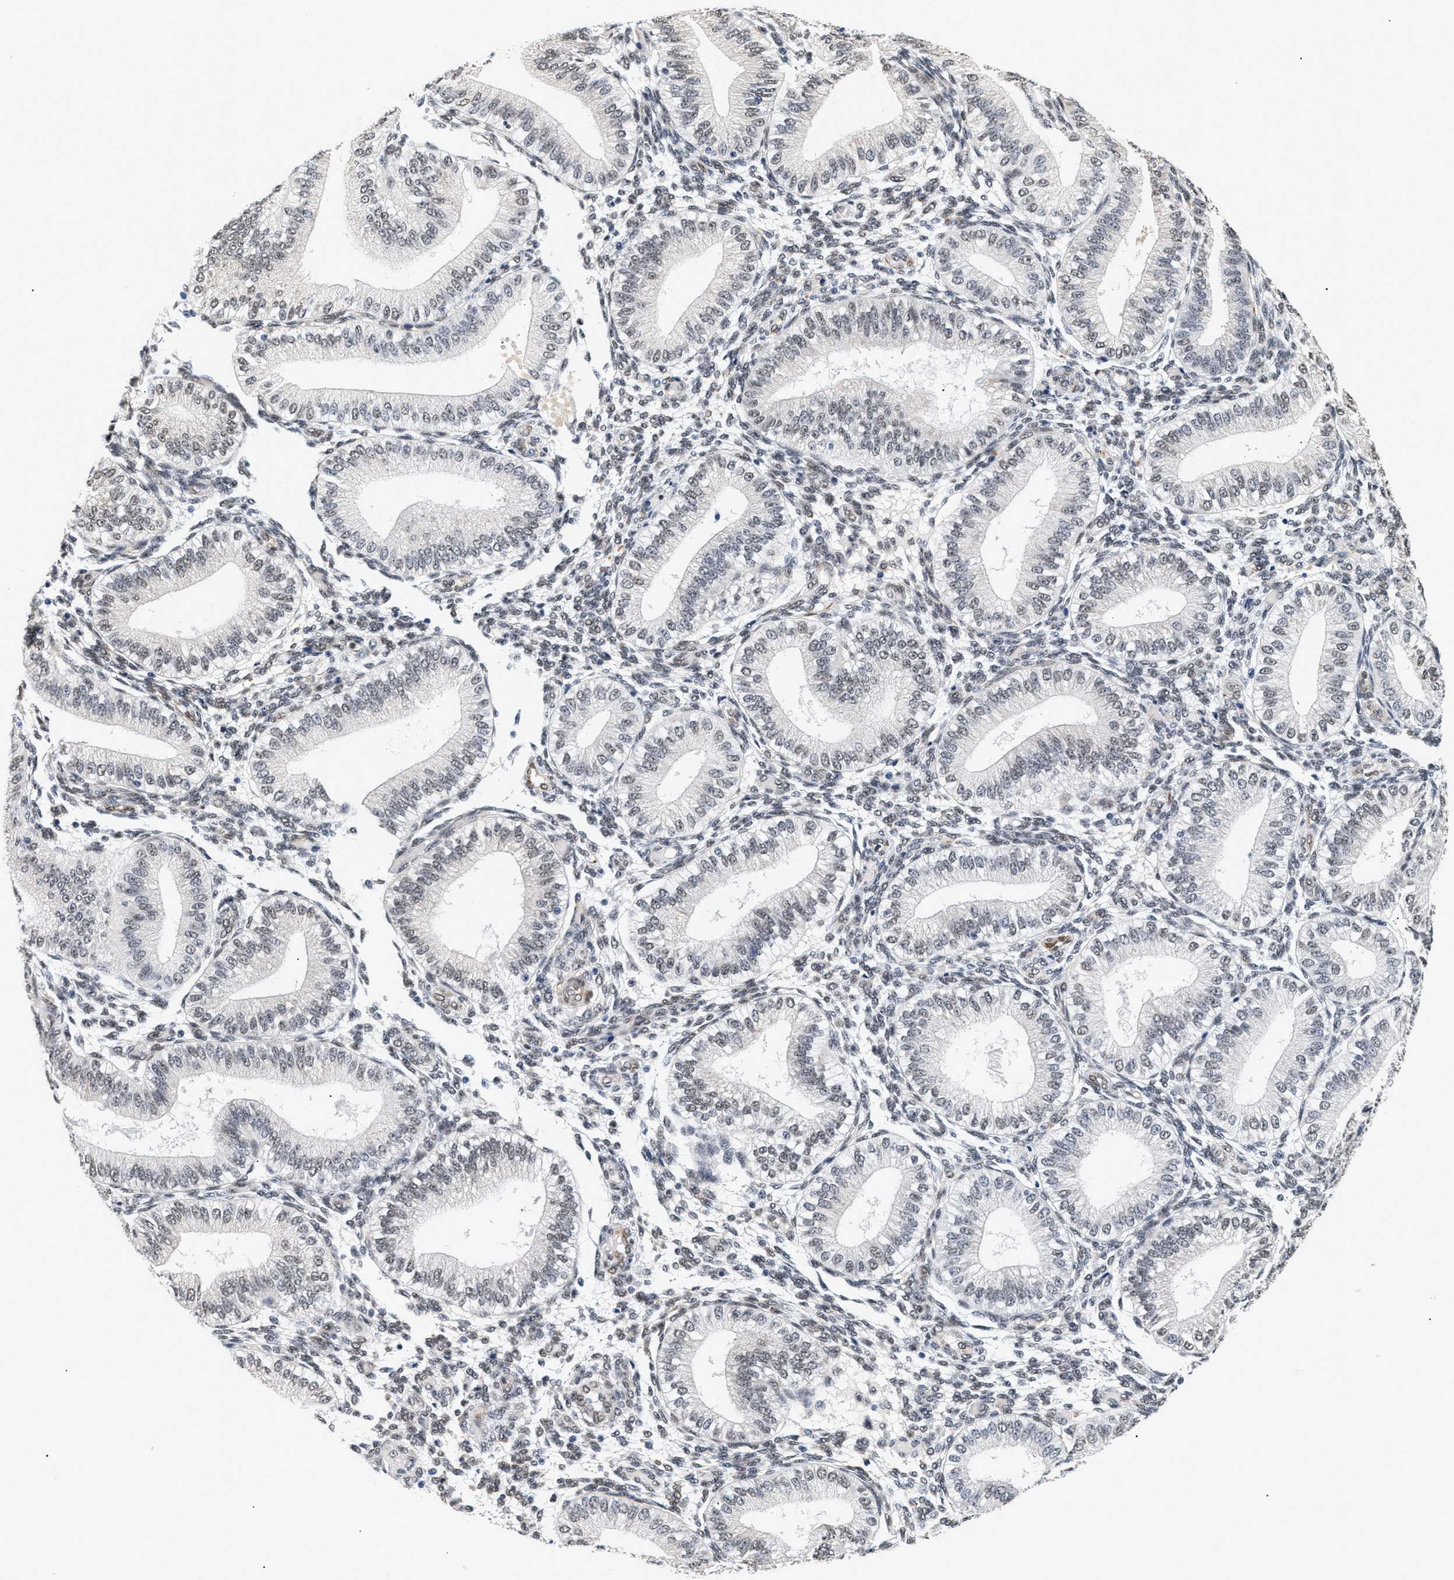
{"staining": {"intensity": "weak", "quantity": "25%-75%", "location": "nuclear"}, "tissue": "endometrium", "cell_type": "Cells in endometrial stroma", "image_type": "normal", "snomed": [{"axis": "morphology", "description": "Normal tissue, NOS"}, {"axis": "topography", "description": "Endometrium"}], "caption": "Endometrium stained for a protein displays weak nuclear positivity in cells in endometrial stroma. The staining is performed using DAB brown chromogen to label protein expression. The nuclei are counter-stained blue using hematoxylin.", "gene": "THOC1", "patient": {"sex": "female", "age": 39}}